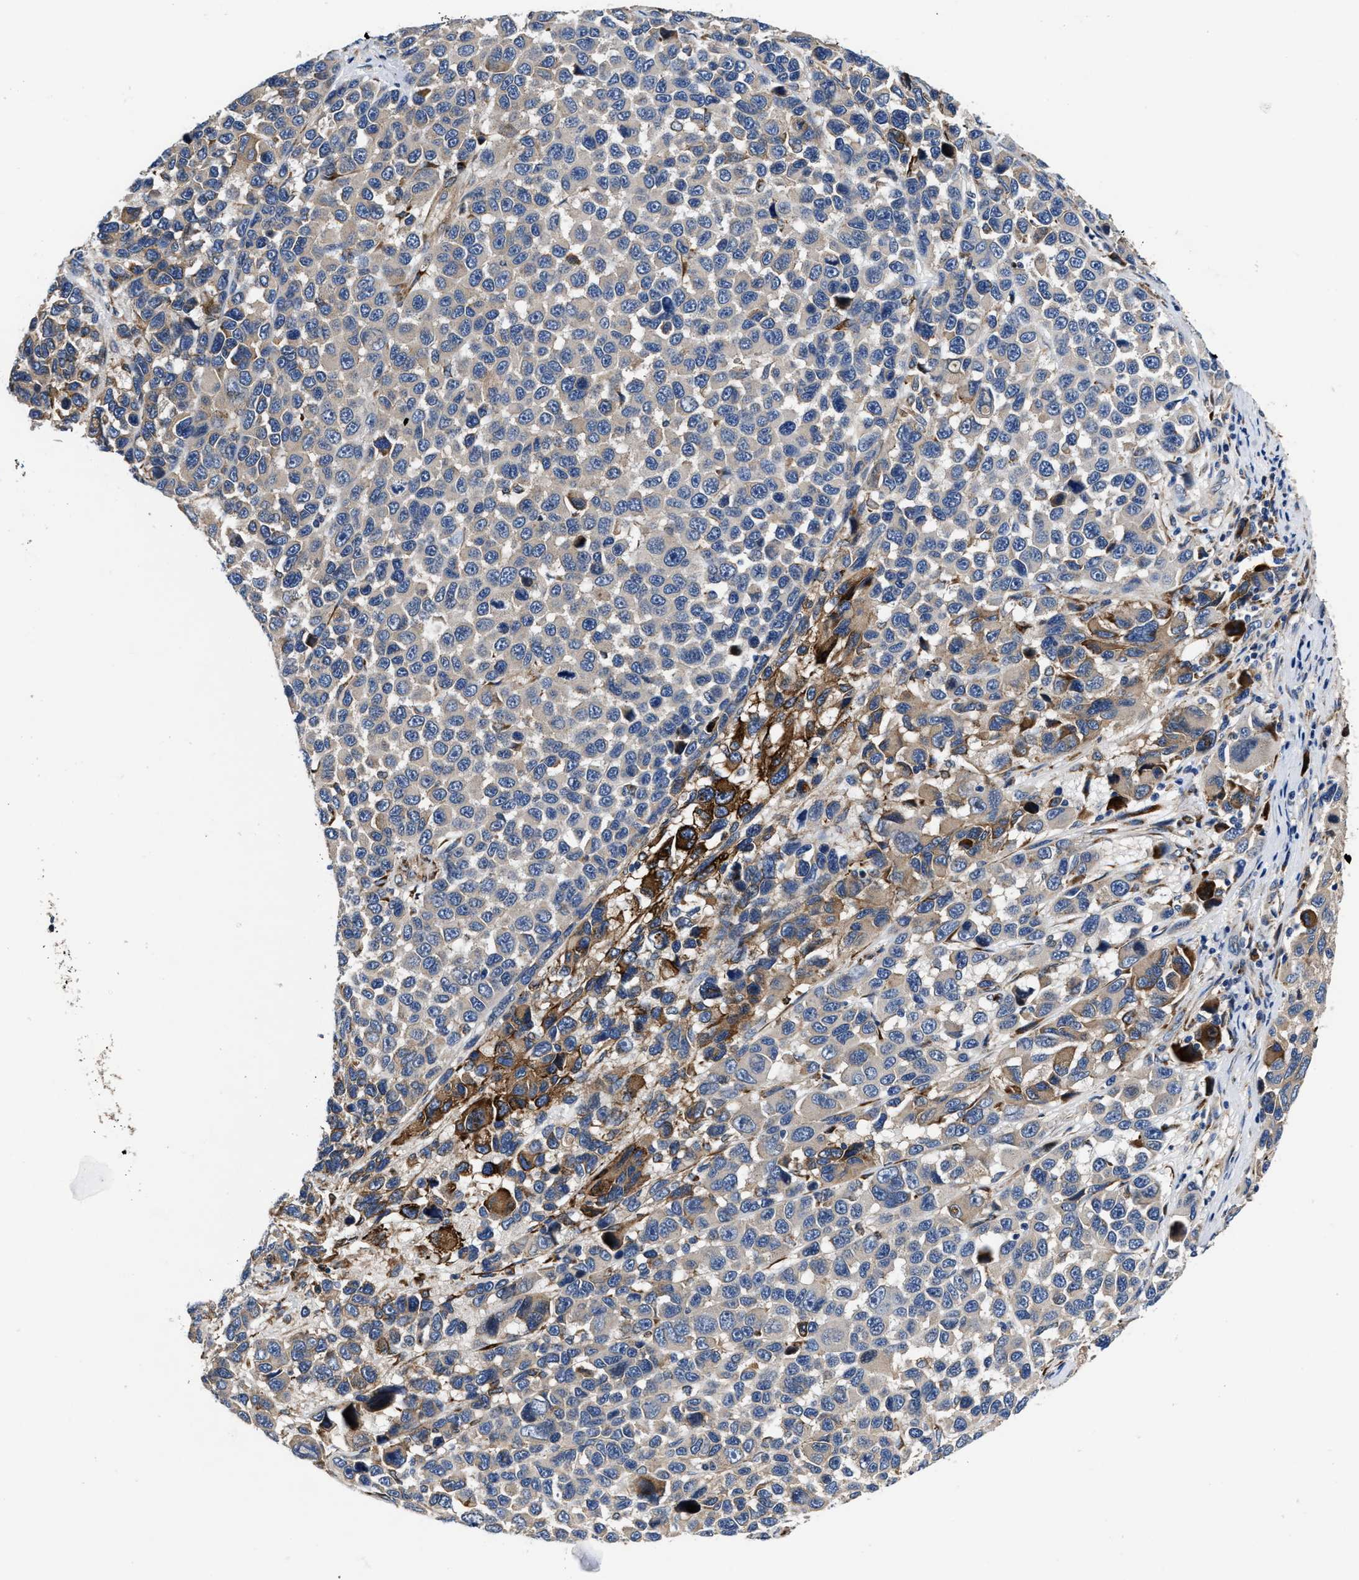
{"staining": {"intensity": "negative", "quantity": "none", "location": "none"}, "tissue": "melanoma", "cell_type": "Tumor cells", "image_type": "cancer", "snomed": [{"axis": "morphology", "description": "Malignant melanoma, NOS"}, {"axis": "topography", "description": "Skin"}], "caption": "Micrograph shows no significant protein positivity in tumor cells of malignant melanoma.", "gene": "SLC12A2", "patient": {"sex": "male", "age": 53}}